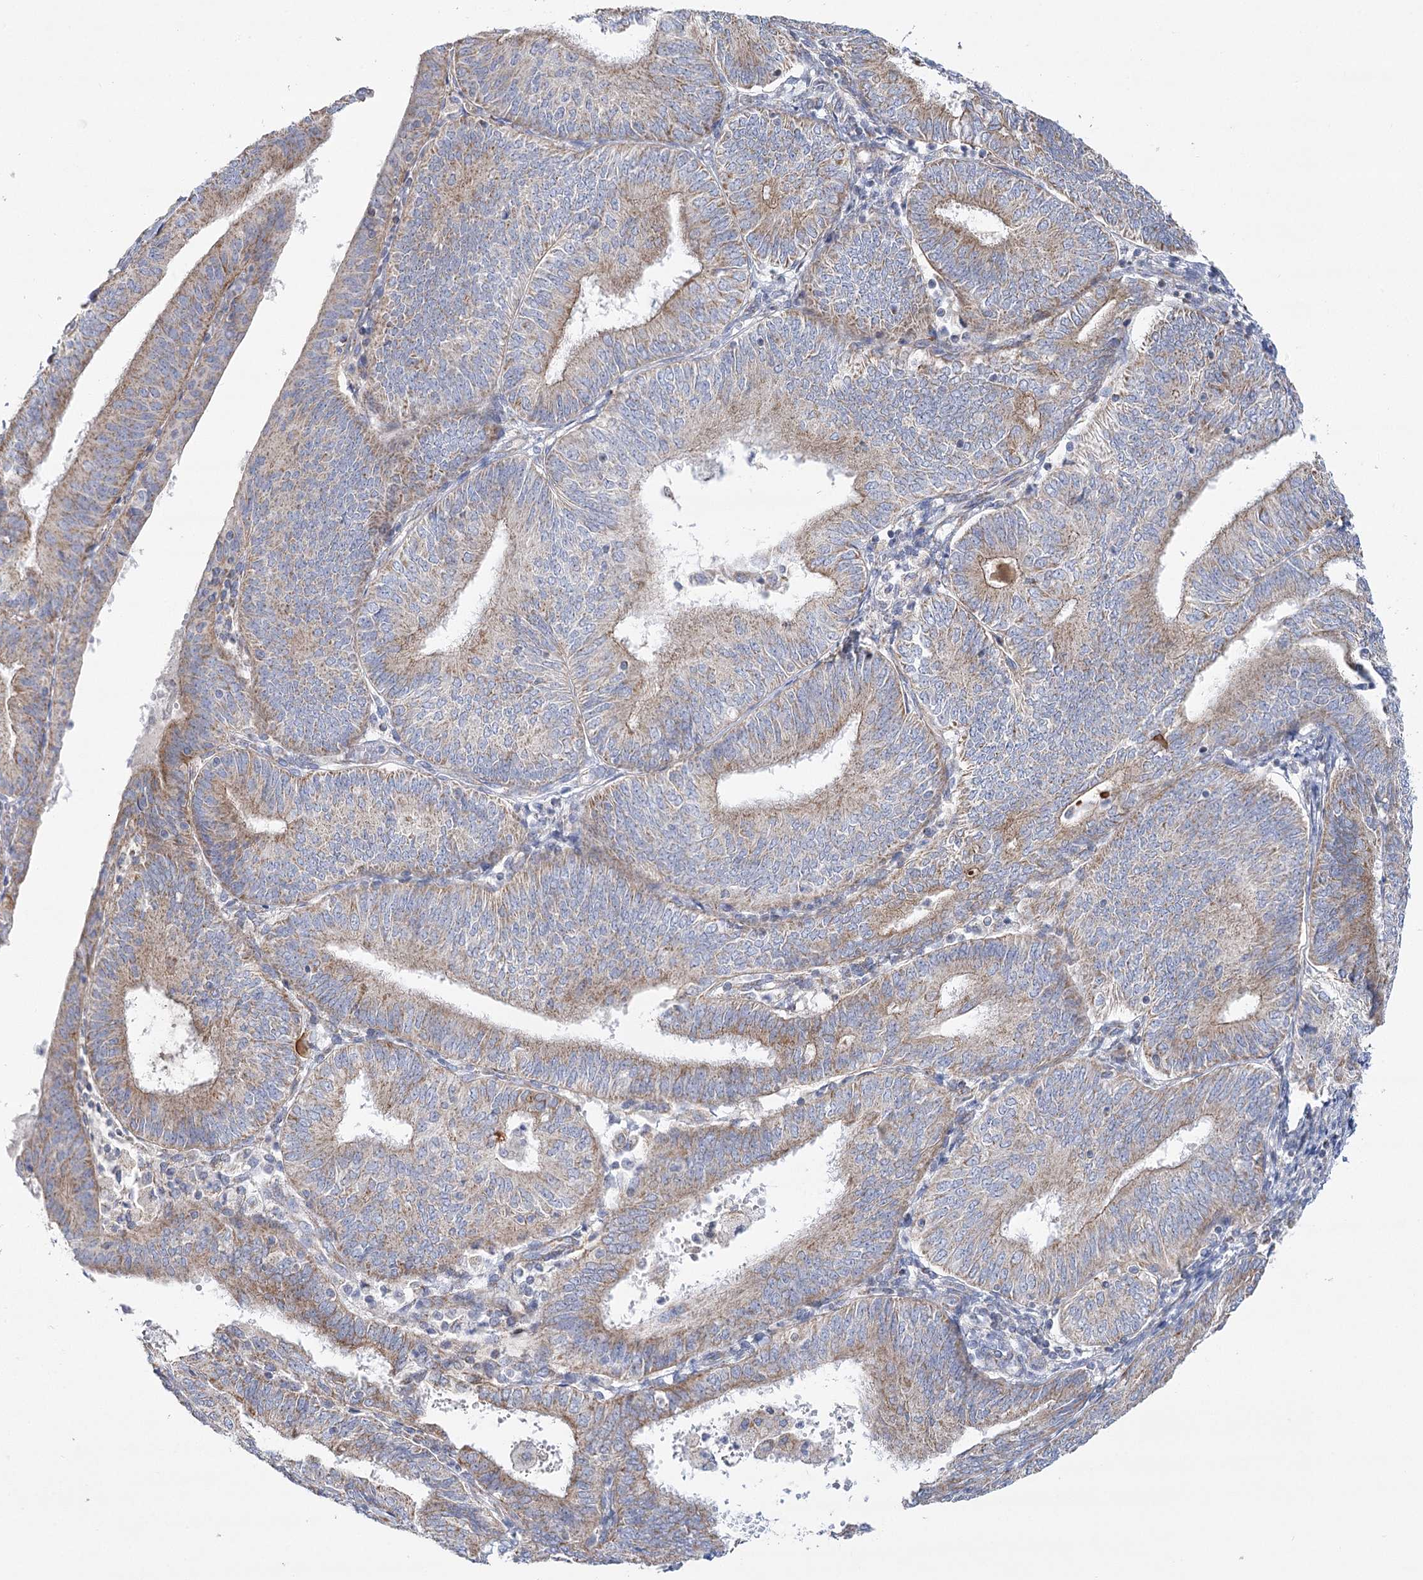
{"staining": {"intensity": "weak", "quantity": "25%-75%", "location": "cytoplasmic/membranous"}, "tissue": "endometrial cancer", "cell_type": "Tumor cells", "image_type": "cancer", "snomed": [{"axis": "morphology", "description": "Adenocarcinoma, NOS"}, {"axis": "topography", "description": "Endometrium"}], "caption": "High-power microscopy captured an immunohistochemistry image of endometrial adenocarcinoma, revealing weak cytoplasmic/membranous expression in about 25%-75% of tumor cells.", "gene": "SNX7", "patient": {"sex": "female", "age": 58}}